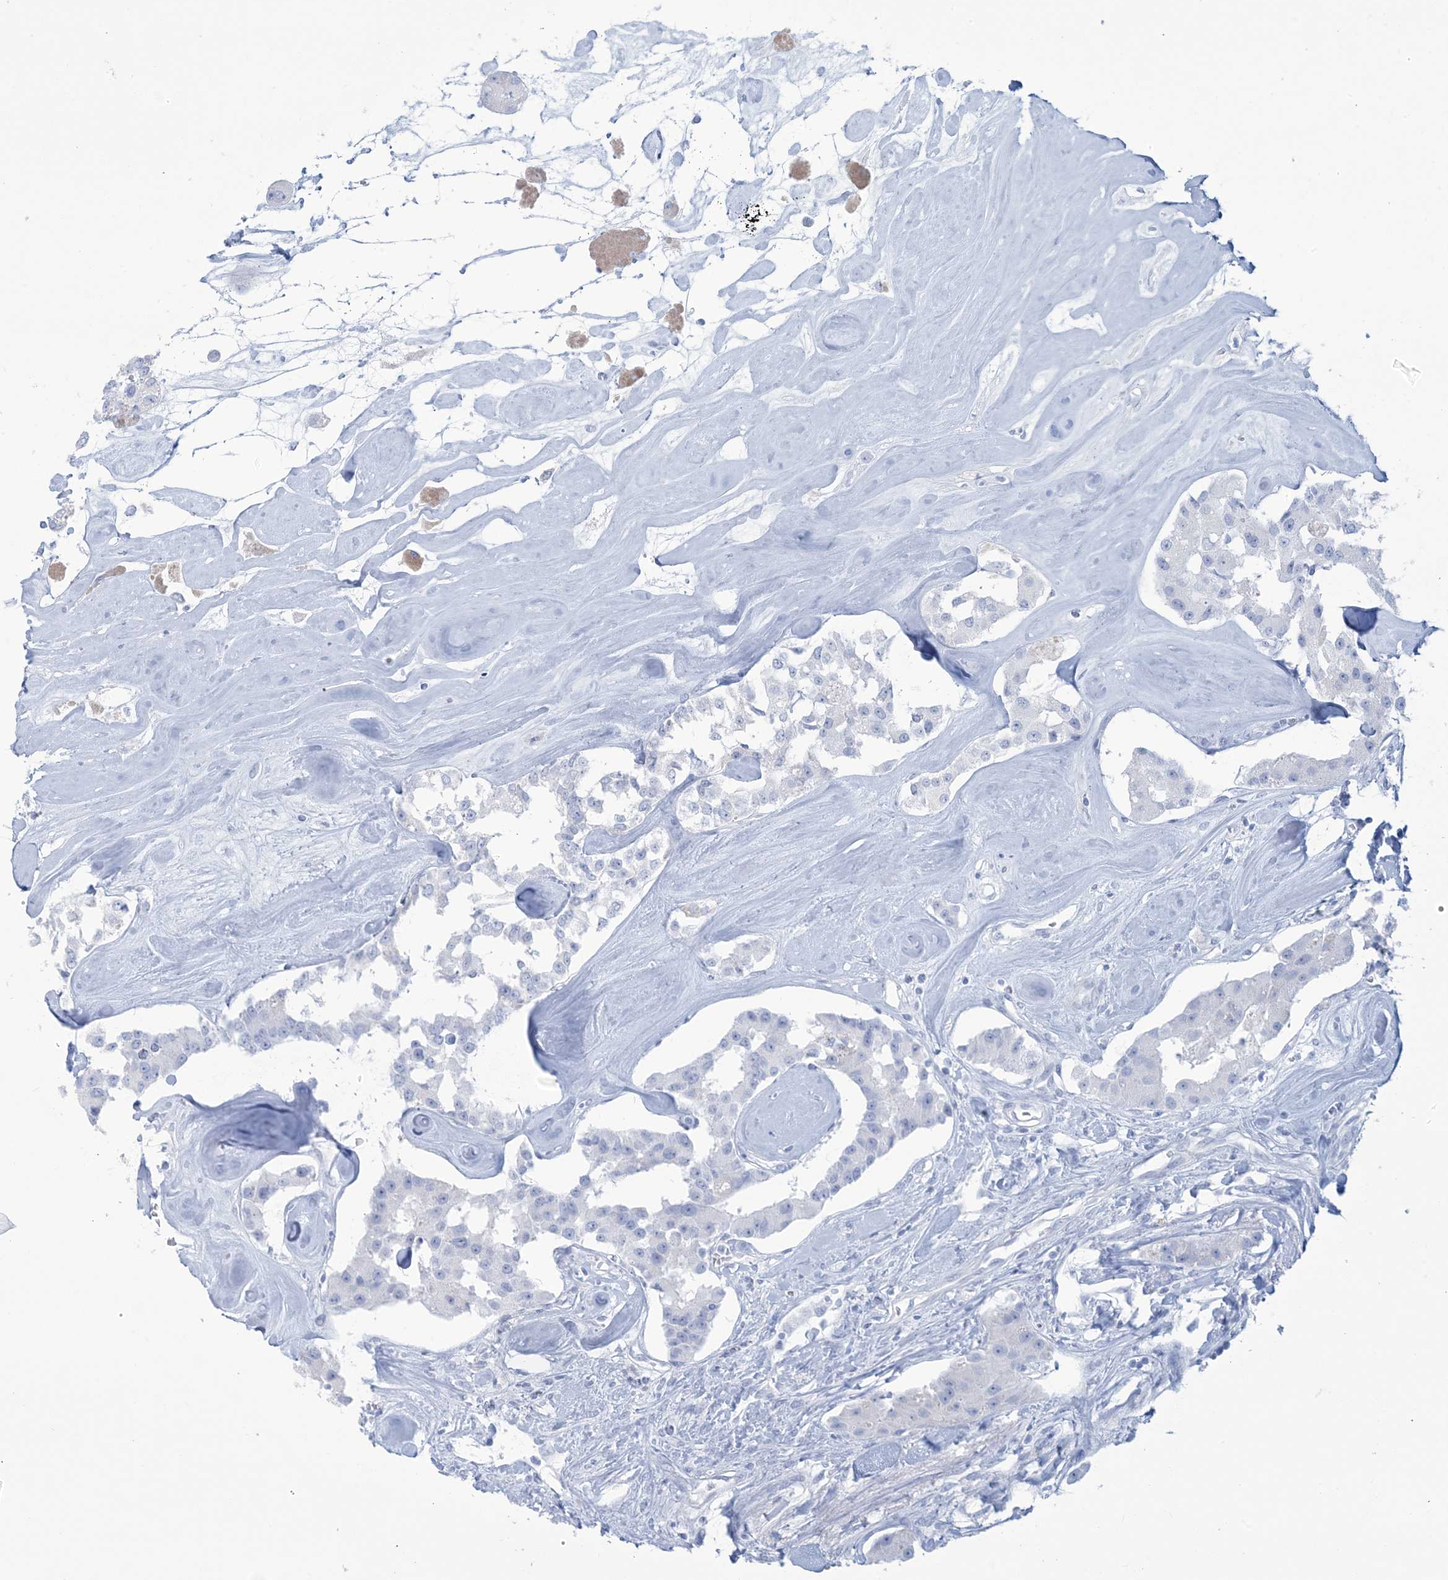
{"staining": {"intensity": "negative", "quantity": "none", "location": "none"}, "tissue": "carcinoid", "cell_type": "Tumor cells", "image_type": "cancer", "snomed": [{"axis": "morphology", "description": "Carcinoid, malignant, NOS"}, {"axis": "topography", "description": "Pancreas"}], "caption": "Human carcinoid stained for a protein using immunohistochemistry exhibits no positivity in tumor cells.", "gene": "AGXT", "patient": {"sex": "male", "age": 41}}